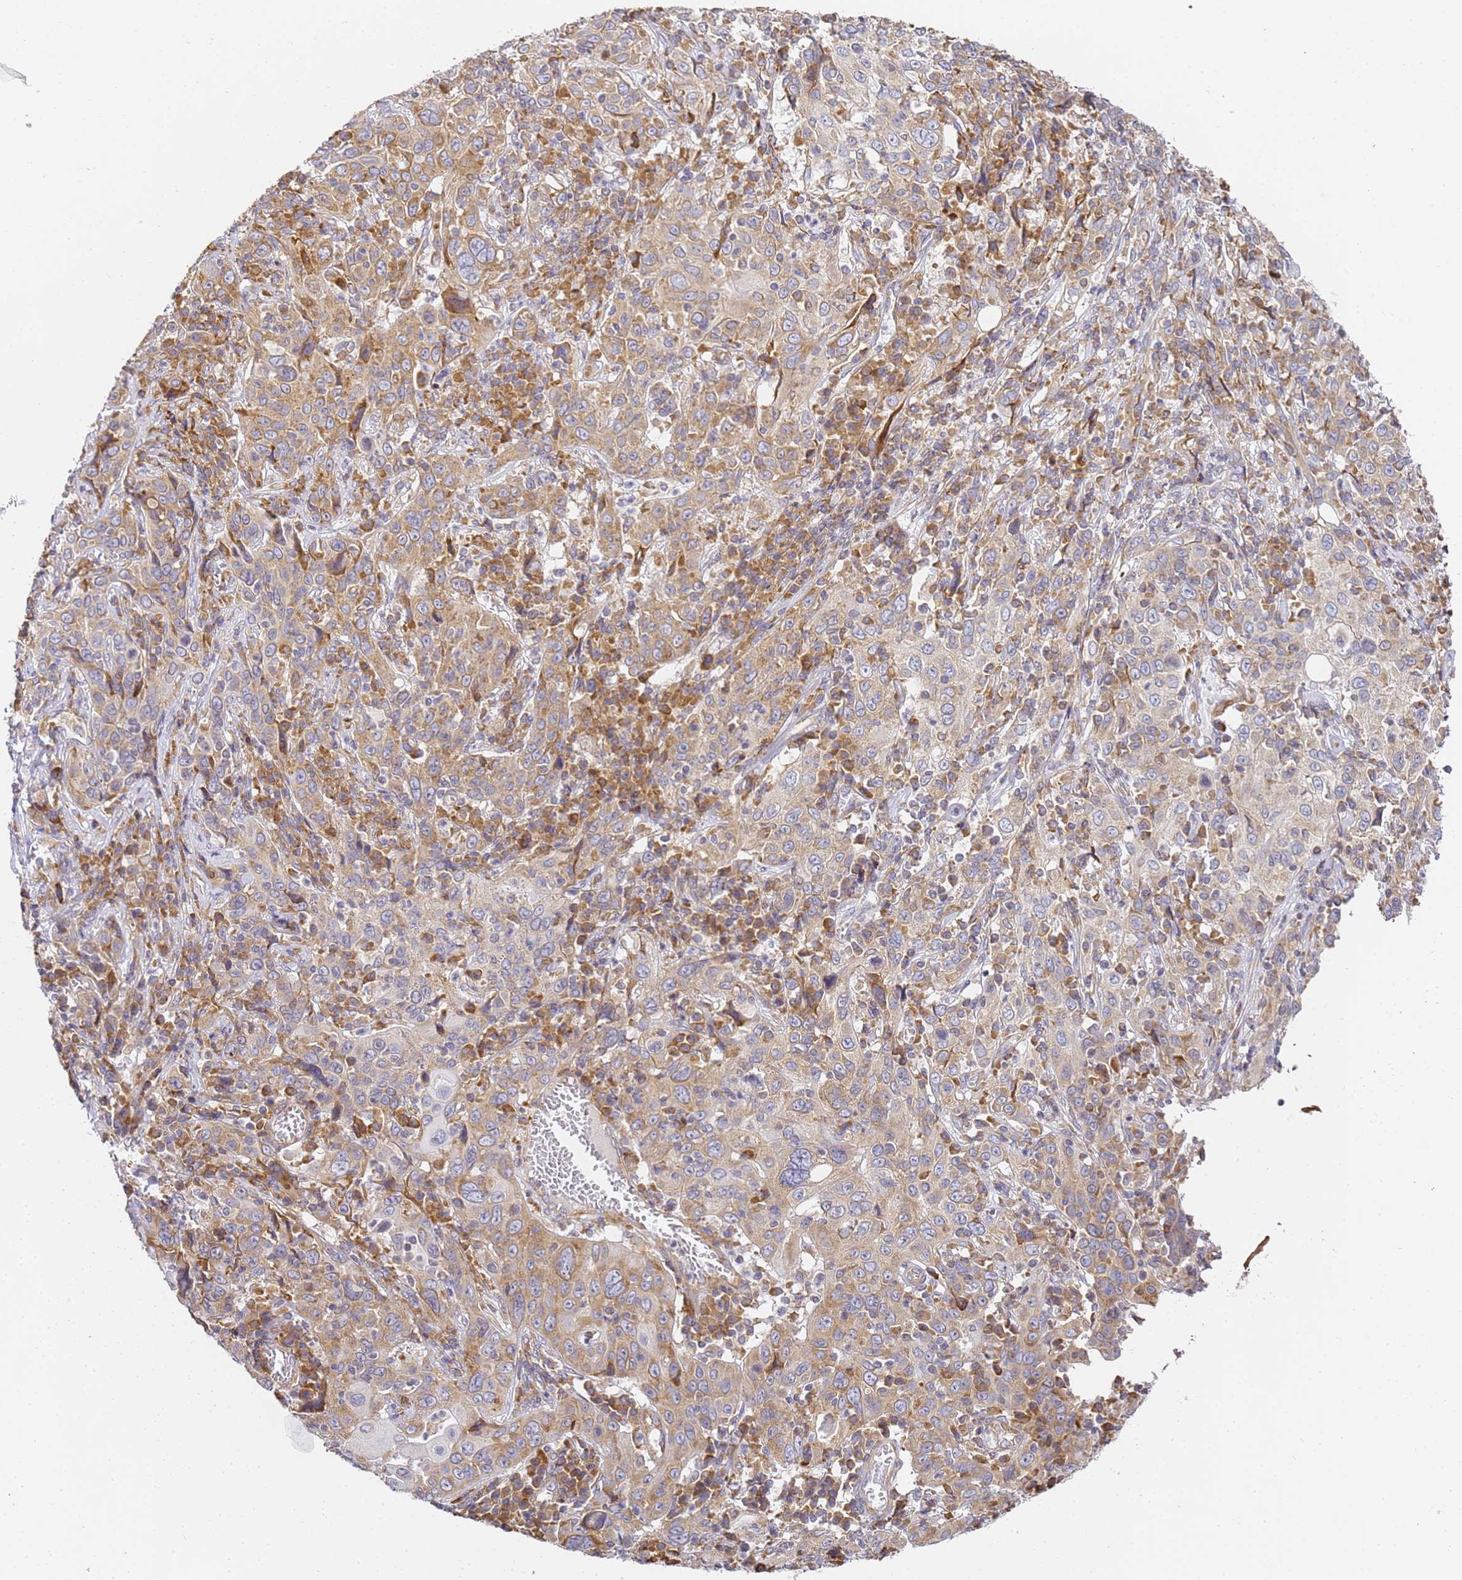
{"staining": {"intensity": "moderate", "quantity": ">75%", "location": "cytoplasmic/membranous"}, "tissue": "cervical cancer", "cell_type": "Tumor cells", "image_type": "cancer", "snomed": [{"axis": "morphology", "description": "Squamous cell carcinoma, NOS"}, {"axis": "topography", "description": "Cervix"}], "caption": "Immunohistochemical staining of cervical cancer (squamous cell carcinoma) demonstrates medium levels of moderate cytoplasmic/membranous protein expression in about >75% of tumor cells.", "gene": "RPL13A", "patient": {"sex": "female", "age": 46}}